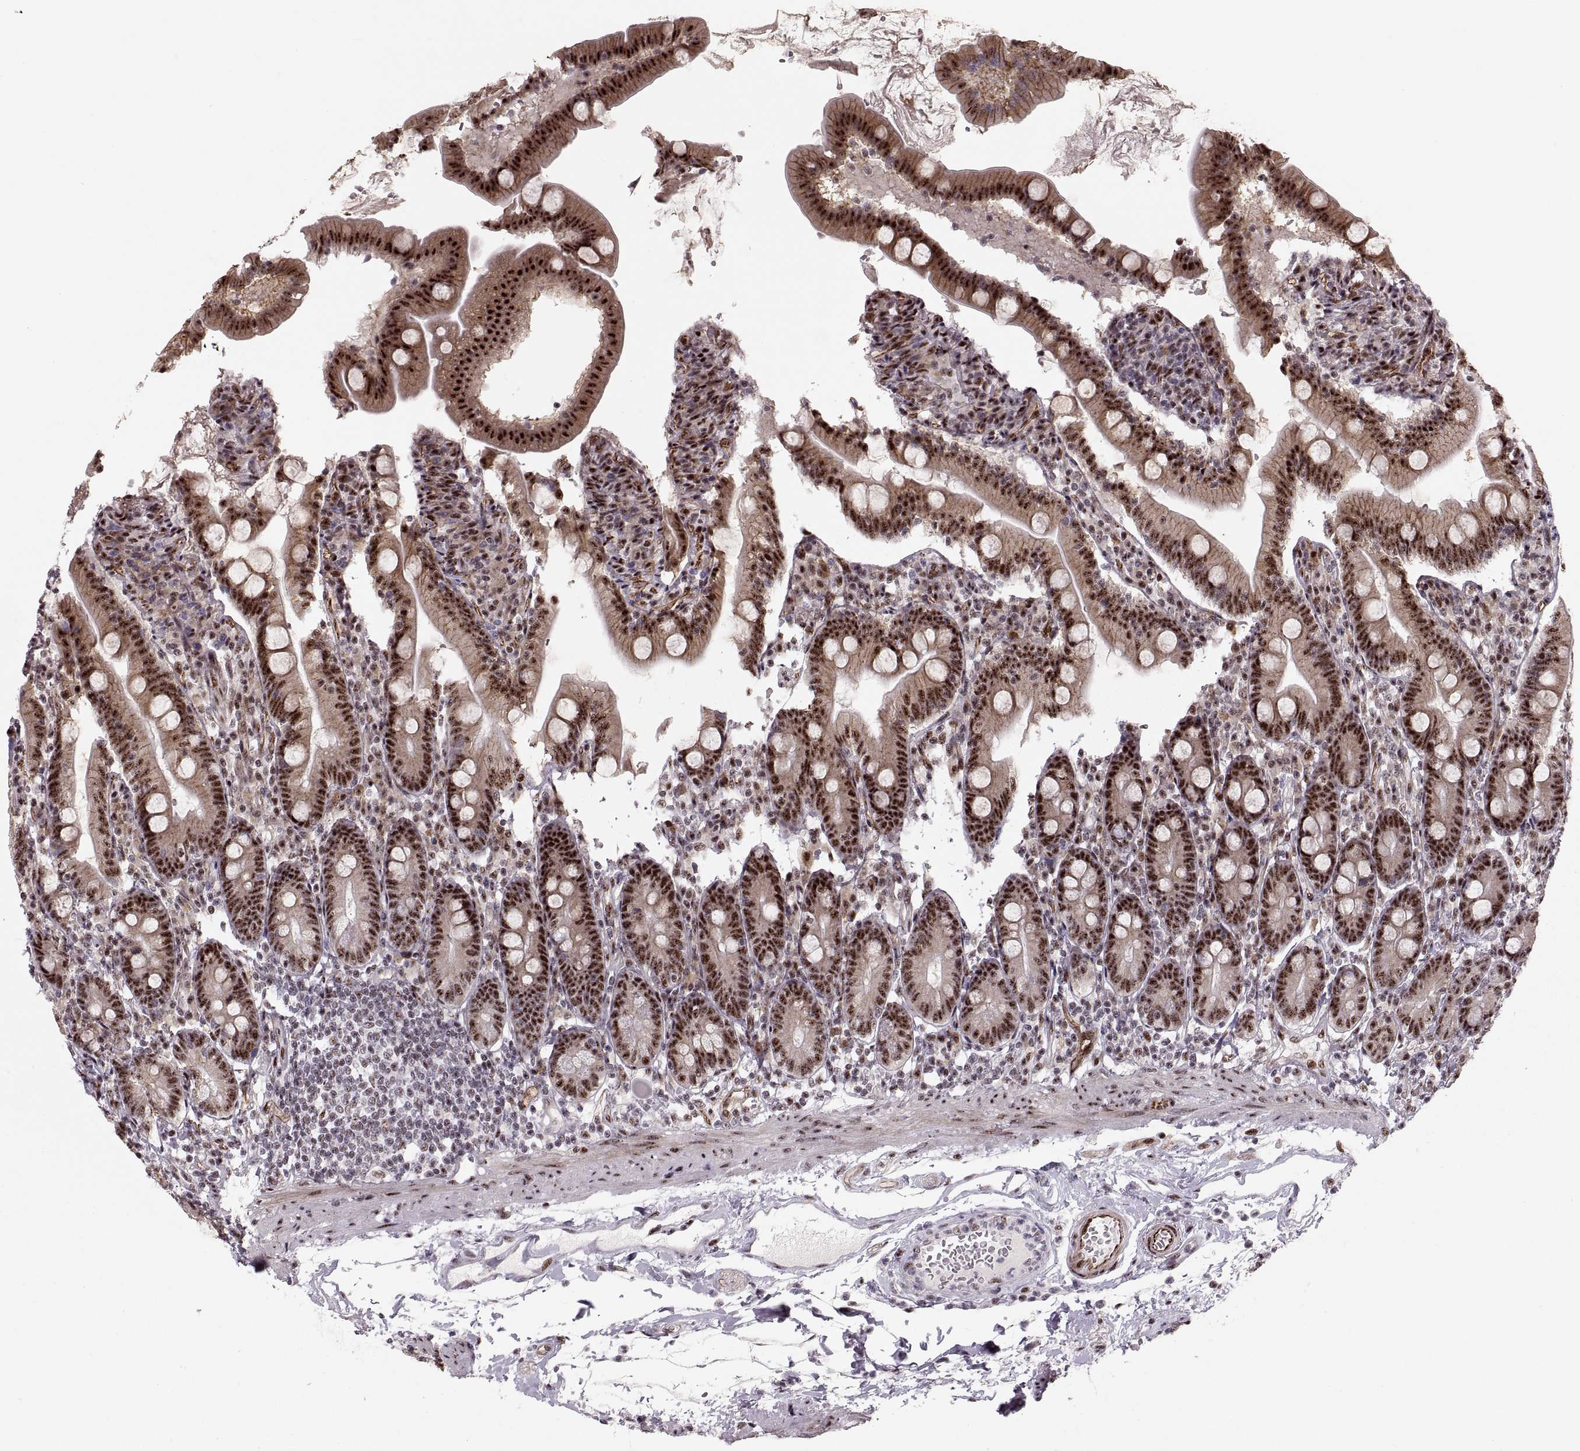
{"staining": {"intensity": "strong", "quantity": ">75%", "location": "nuclear"}, "tissue": "duodenum", "cell_type": "Glandular cells", "image_type": "normal", "snomed": [{"axis": "morphology", "description": "Normal tissue, NOS"}, {"axis": "topography", "description": "Duodenum"}], "caption": "Immunohistochemistry image of unremarkable human duodenum stained for a protein (brown), which reveals high levels of strong nuclear staining in approximately >75% of glandular cells.", "gene": "ZCCHC17", "patient": {"sex": "female", "age": 67}}